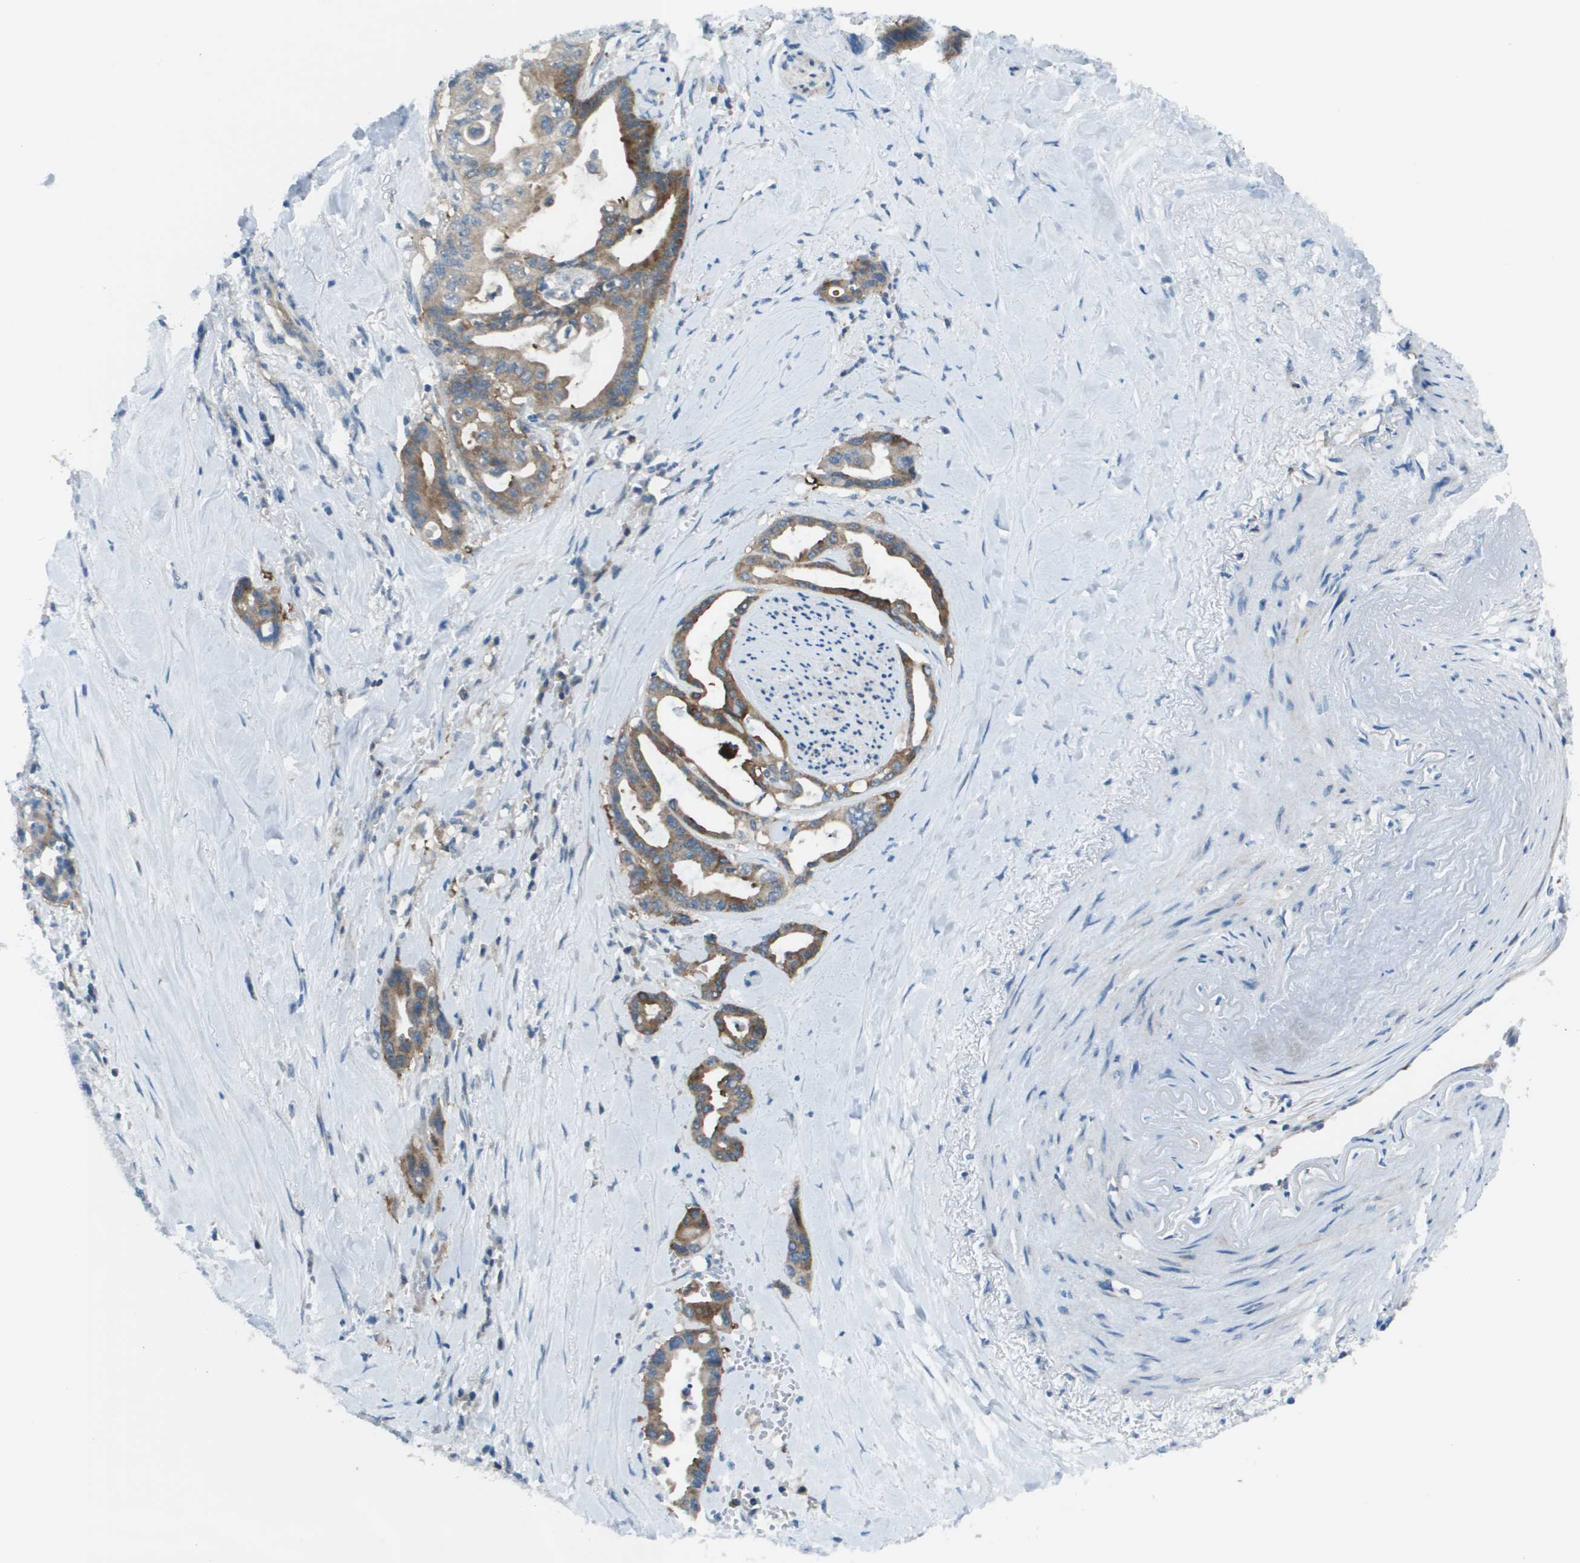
{"staining": {"intensity": "strong", "quantity": ">75%", "location": "cytoplasmic/membranous"}, "tissue": "pancreatic cancer", "cell_type": "Tumor cells", "image_type": "cancer", "snomed": [{"axis": "morphology", "description": "Adenocarcinoma, NOS"}, {"axis": "topography", "description": "Pancreas"}], "caption": "Immunohistochemical staining of adenocarcinoma (pancreatic) shows high levels of strong cytoplasmic/membranous staining in approximately >75% of tumor cells.", "gene": "STIP1", "patient": {"sex": "male", "age": 70}}